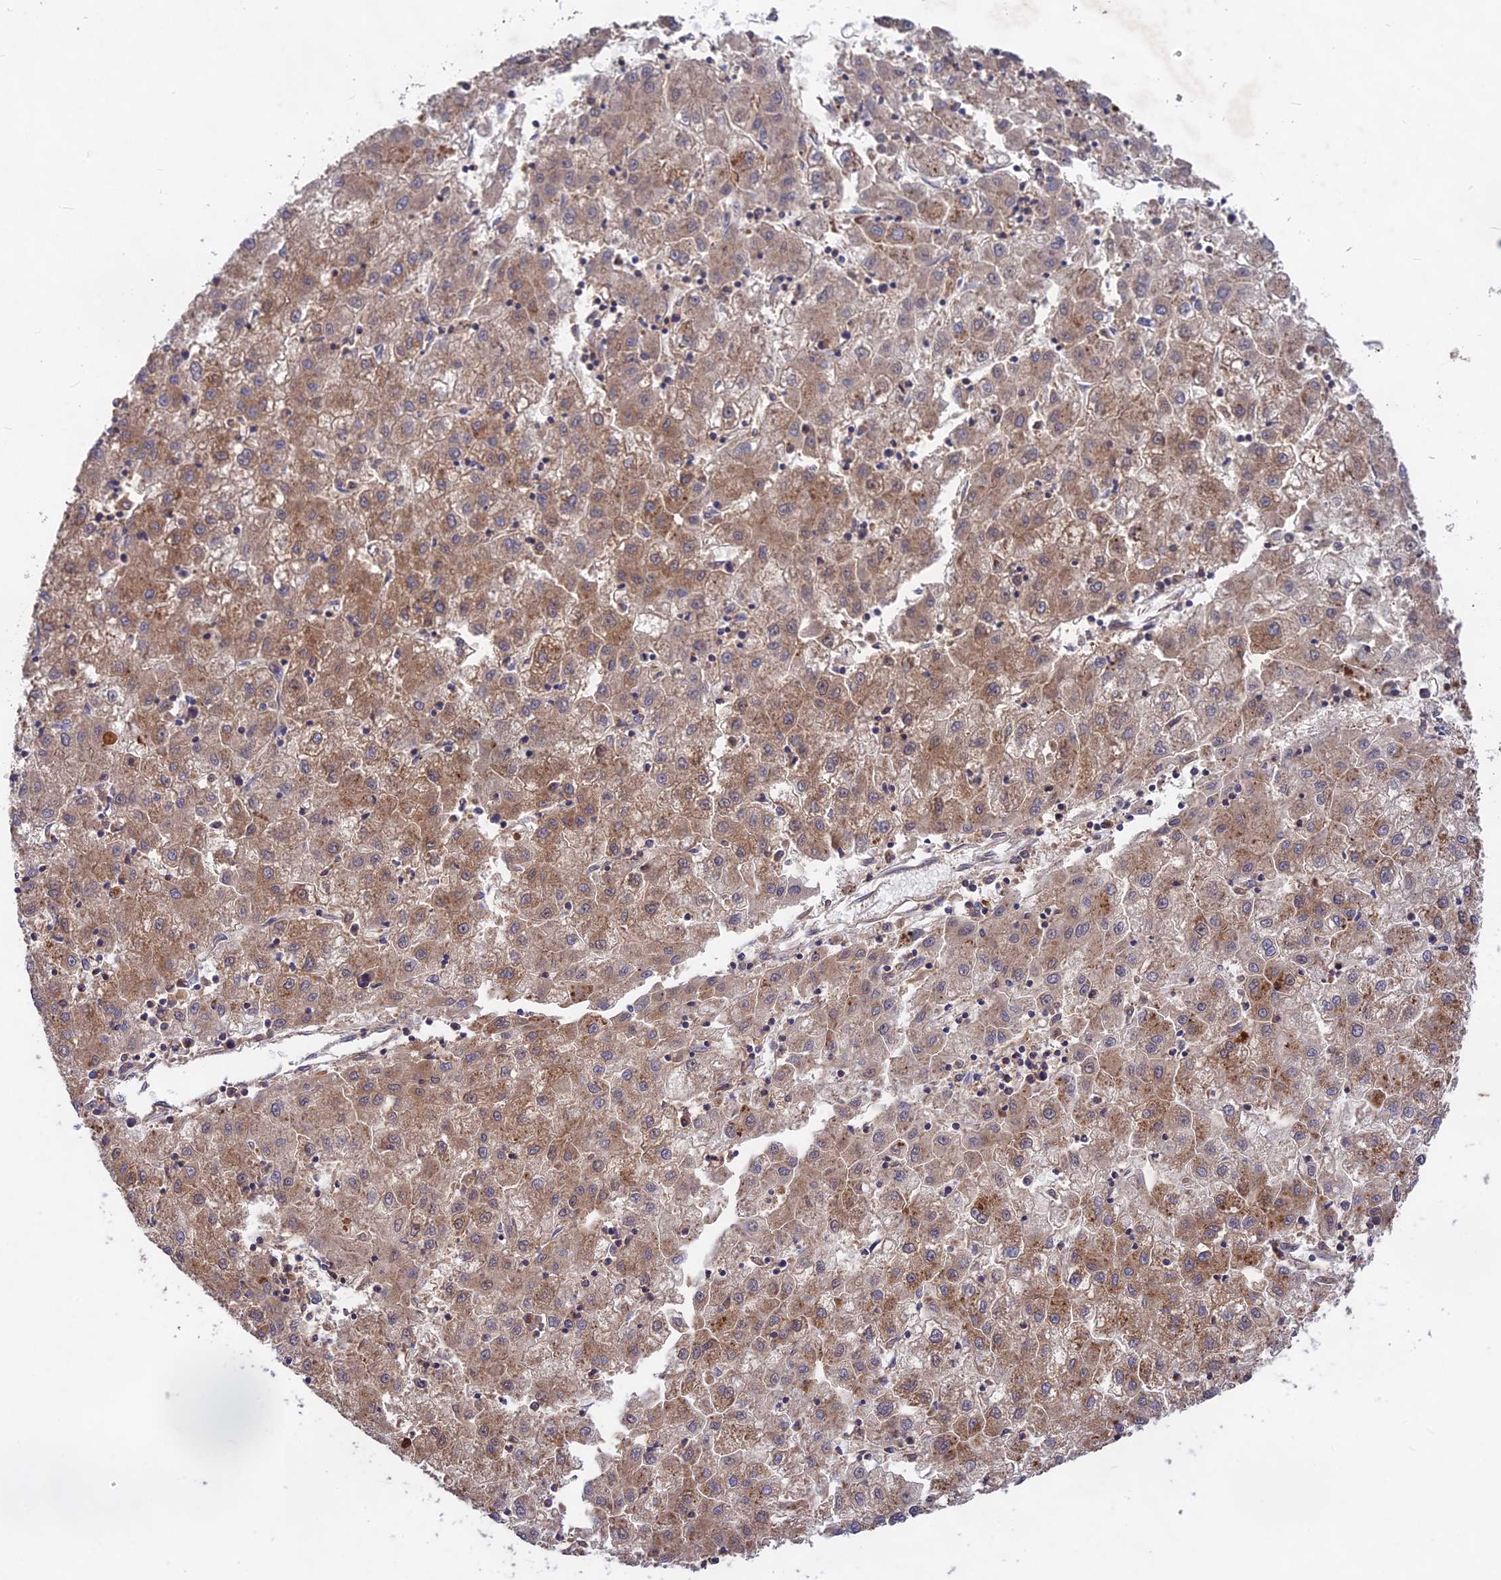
{"staining": {"intensity": "moderate", "quantity": ">75%", "location": "cytoplasmic/membranous"}, "tissue": "liver cancer", "cell_type": "Tumor cells", "image_type": "cancer", "snomed": [{"axis": "morphology", "description": "Carcinoma, Hepatocellular, NOS"}, {"axis": "topography", "description": "Liver"}], "caption": "Immunohistochemical staining of liver hepatocellular carcinoma demonstrates moderate cytoplasmic/membranous protein staining in about >75% of tumor cells.", "gene": "NUDT8", "patient": {"sex": "male", "age": 72}}